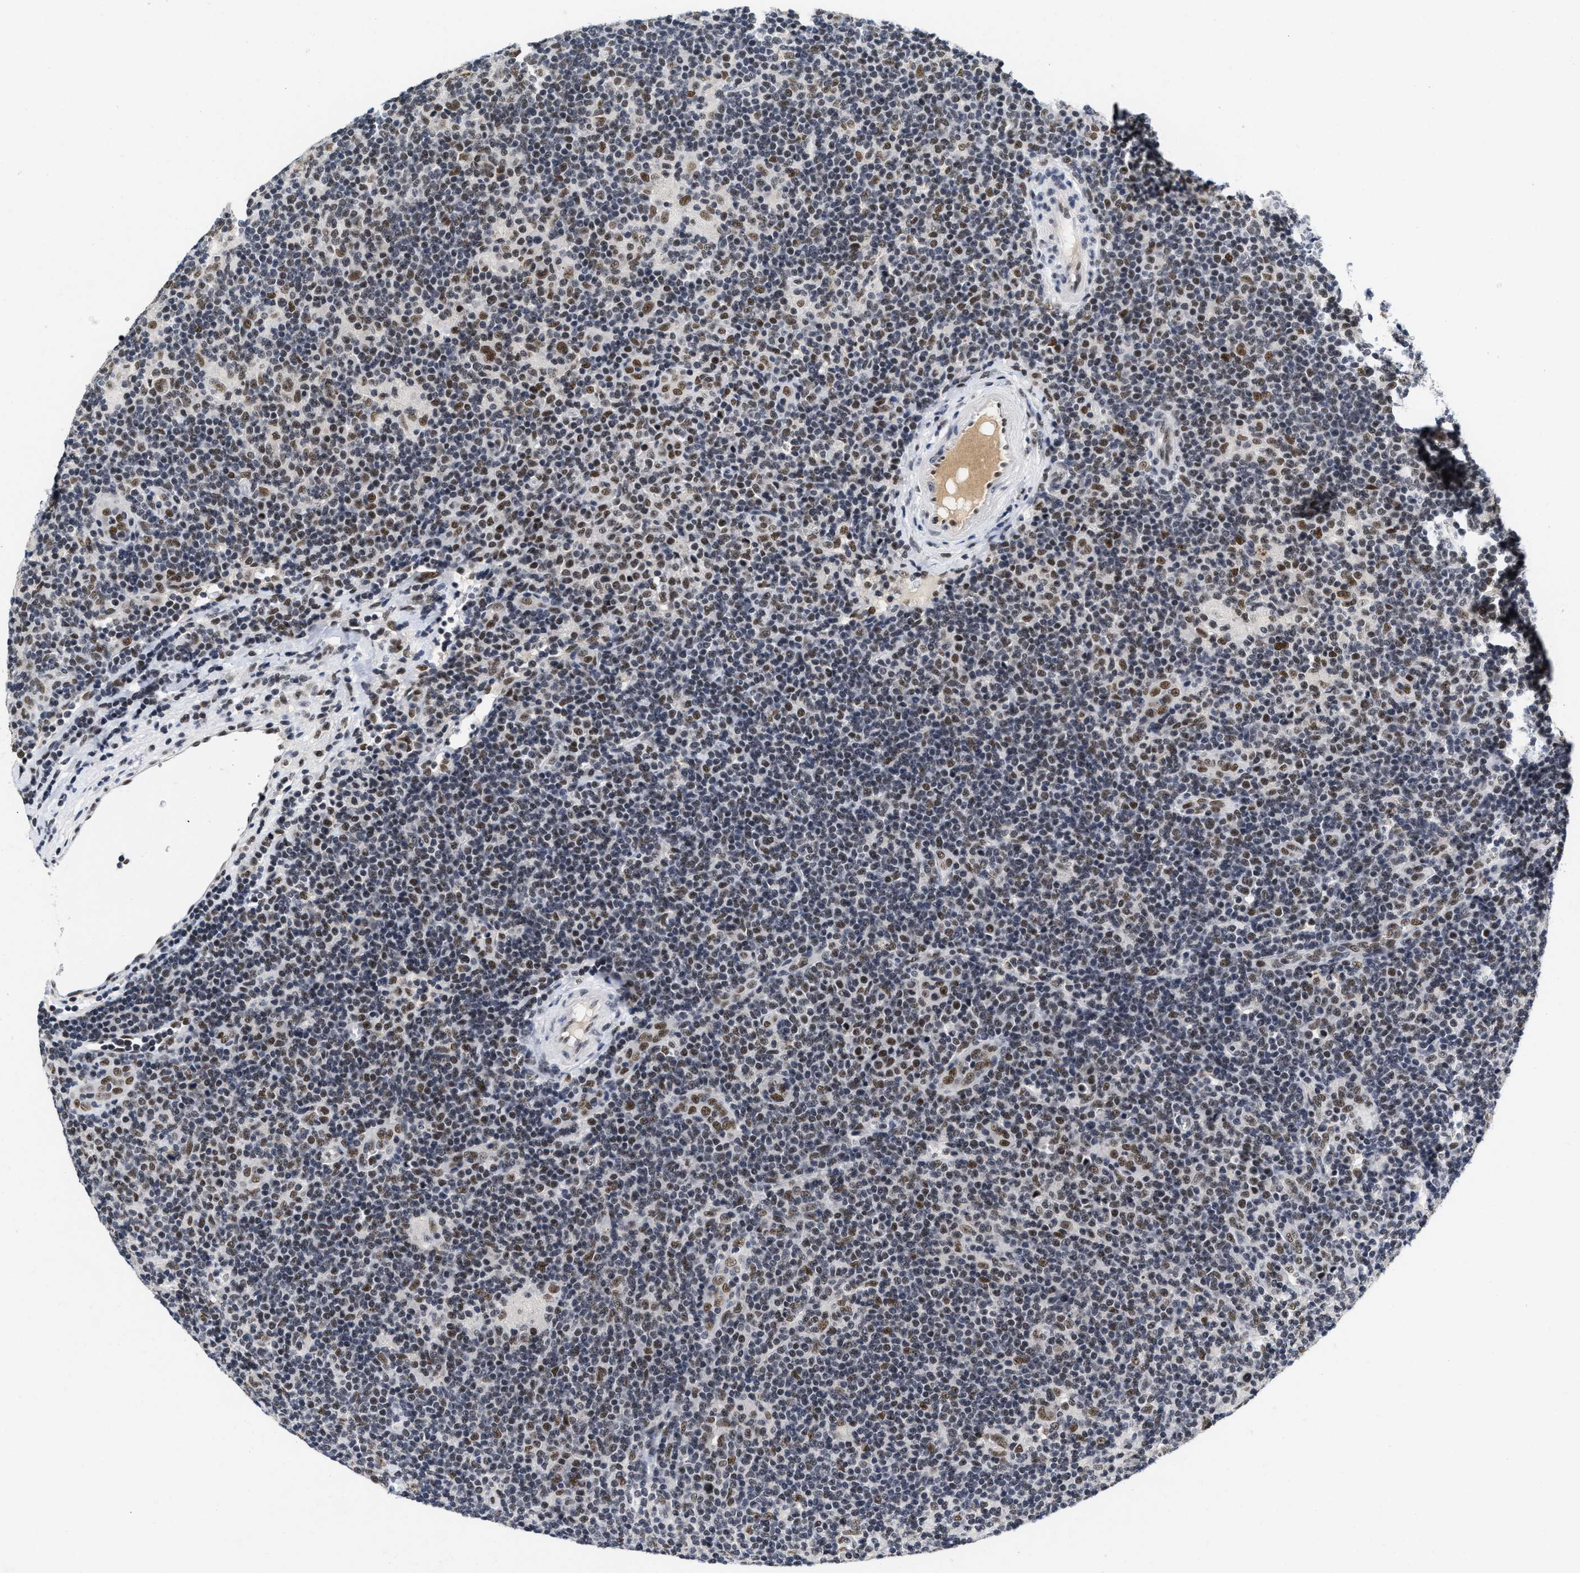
{"staining": {"intensity": "moderate", "quantity": ">75%", "location": "nuclear"}, "tissue": "lymphoma", "cell_type": "Tumor cells", "image_type": "cancer", "snomed": [{"axis": "morphology", "description": "Hodgkin's disease, NOS"}, {"axis": "topography", "description": "Lymph node"}], "caption": "Brown immunohistochemical staining in human Hodgkin's disease demonstrates moderate nuclear positivity in approximately >75% of tumor cells.", "gene": "INIP", "patient": {"sex": "female", "age": 57}}